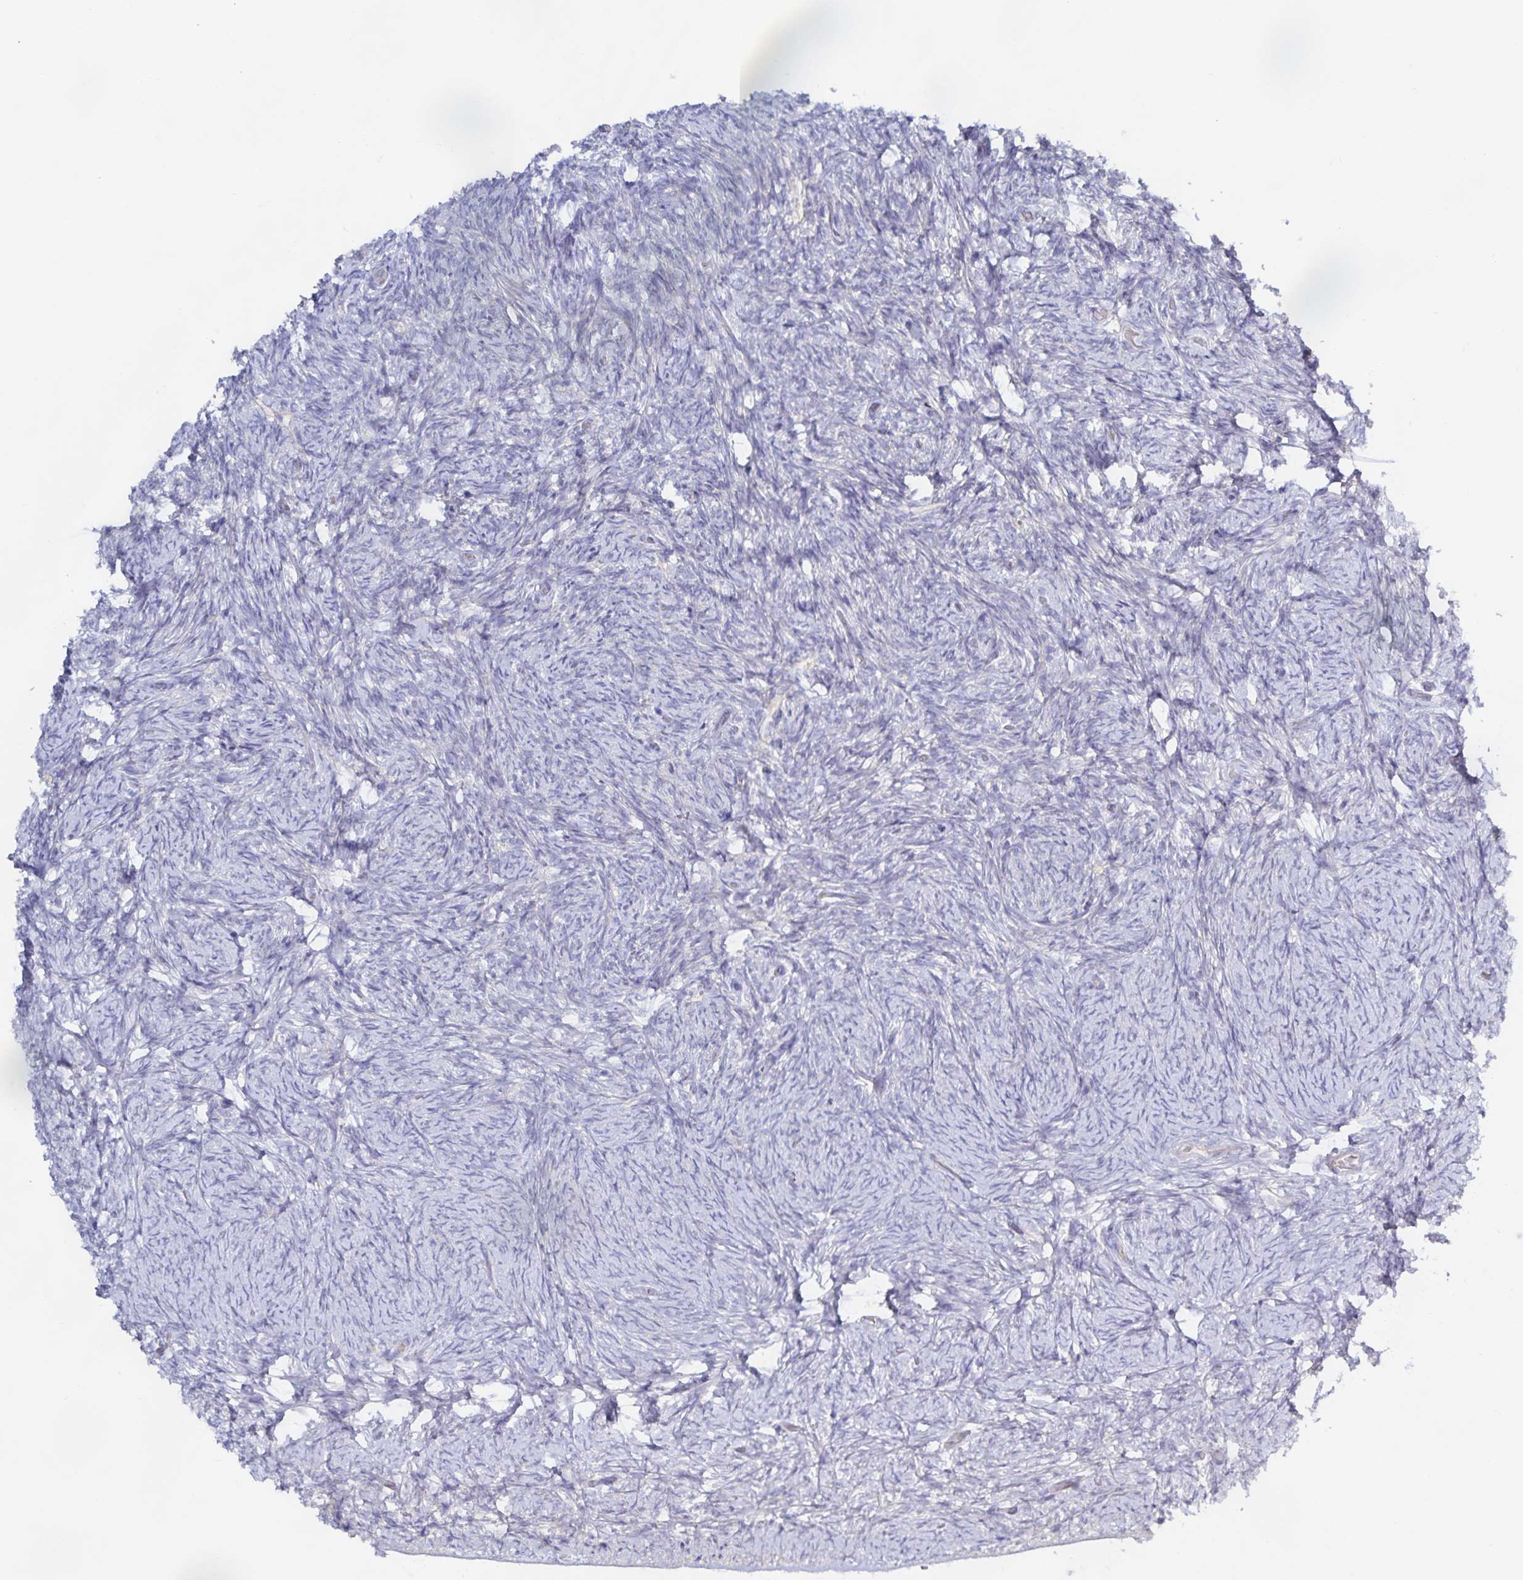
{"staining": {"intensity": "negative", "quantity": "none", "location": "none"}, "tissue": "ovary", "cell_type": "Follicle cells", "image_type": "normal", "snomed": [{"axis": "morphology", "description": "Normal tissue, NOS"}, {"axis": "topography", "description": "Ovary"}], "caption": "DAB (3,3'-diaminobenzidine) immunohistochemical staining of normal ovary reveals no significant expression in follicle cells. The staining was performed using DAB (3,3'-diaminobenzidine) to visualize the protein expression in brown, while the nuclei were stained in blue with hematoxylin (Magnification: 20x).", "gene": "METTL22", "patient": {"sex": "female", "age": 34}}